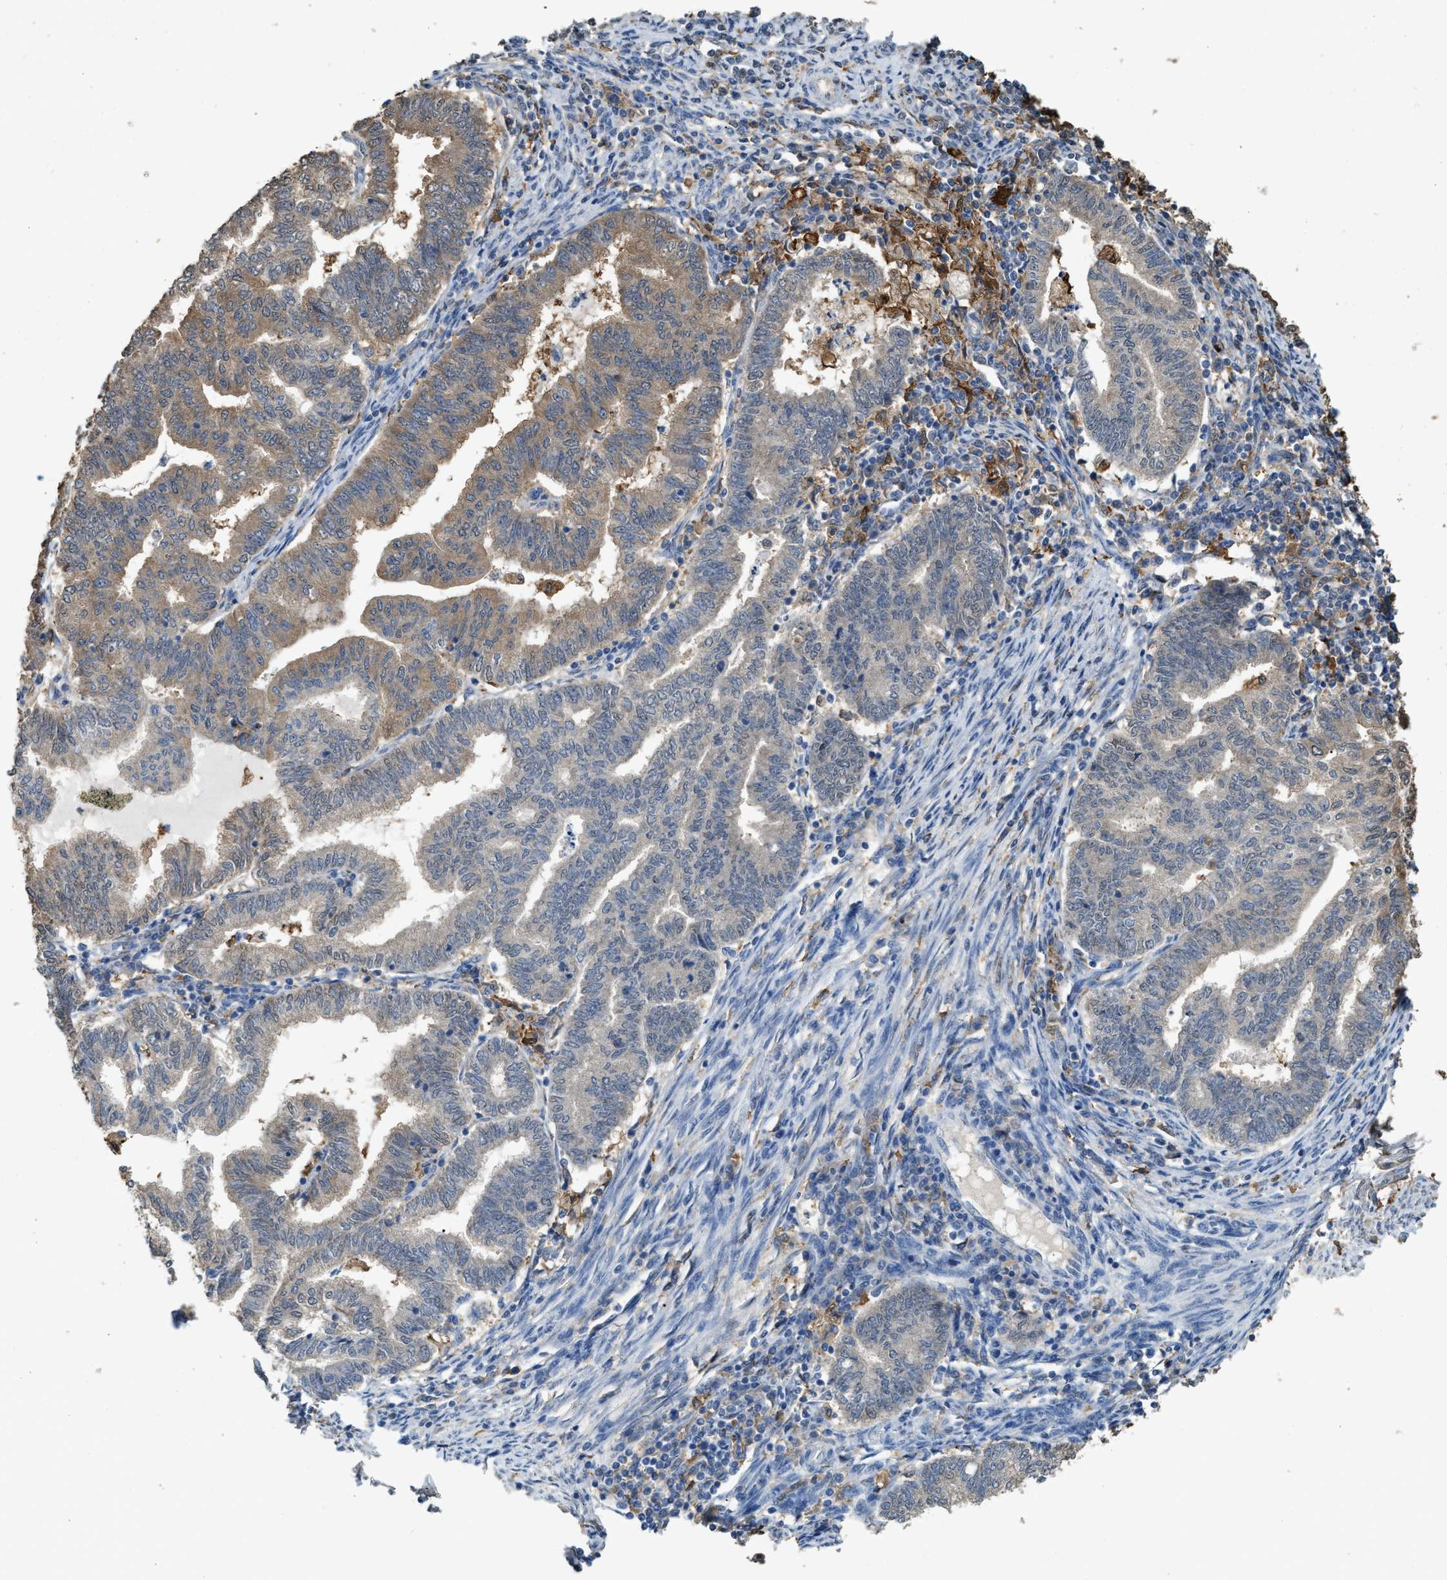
{"staining": {"intensity": "moderate", "quantity": "25%-75%", "location": "cytoplasmic/membranous"}, "tissue": "endometrial cancer", "cell_type": "Tumor cells", "image_type": "cancer", "snomed": [{"axis": "morphology", "description": "Polyp, NOS"}, {"axis": "morphology", "description": "Adenocarcinoma, NOS"}, {"axis": "morphology", "description": "Adenoma, NOS"}, {"axis": "topography", "description": "Endometrium"}], "caption": "IHC histopathology image of adenocarcinoma (endometrial) stained for a protein (brown), which shows medium levels of moderate cytoplasmic/membranous expression in approximately 25%-75% of tumor cells.", "gene": "GCN1", "patient": {"sex": "female", "age": 79}}